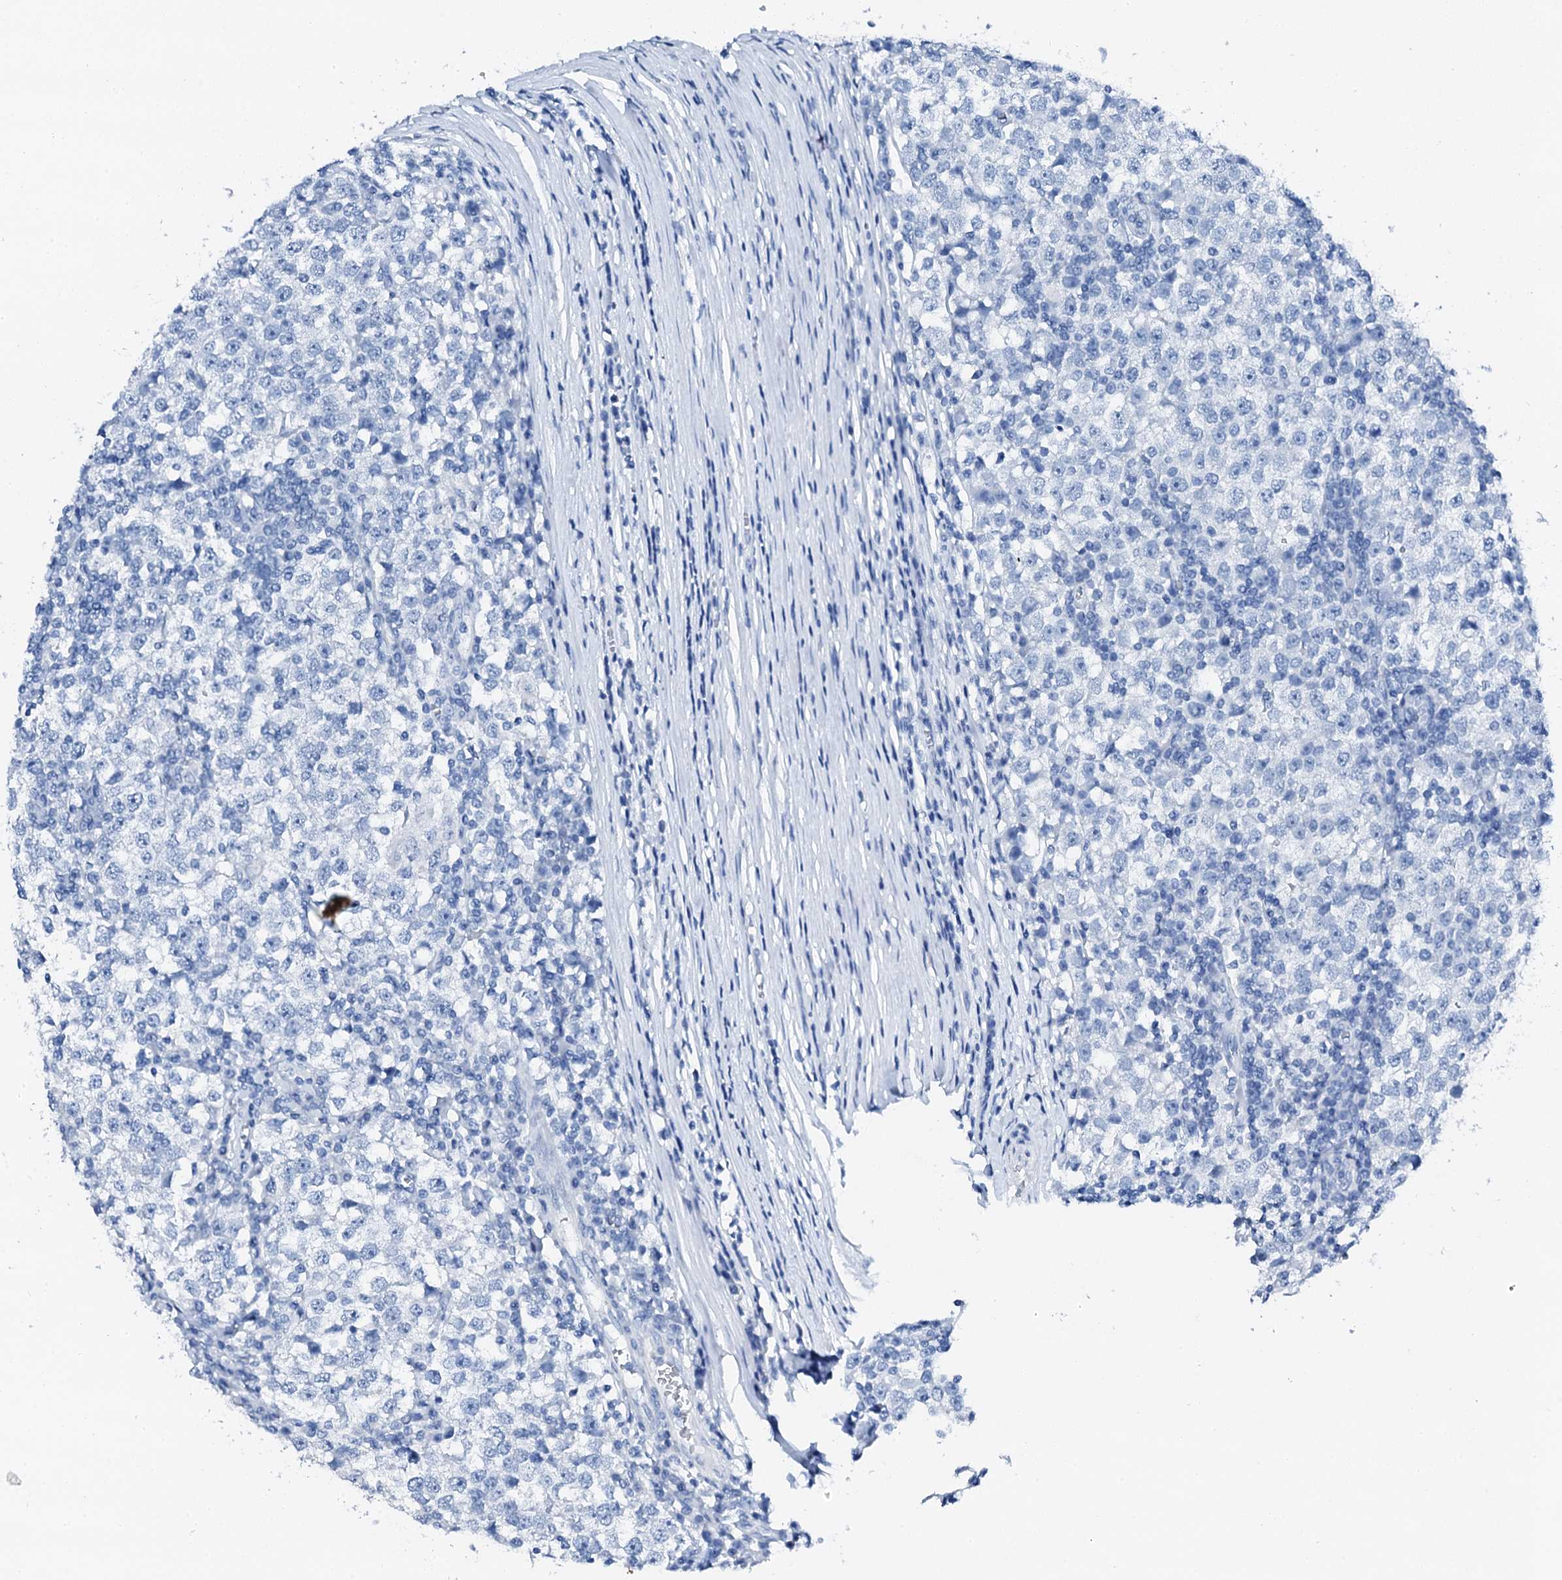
{"staining": {"intensity": "negative", "quantity": "none", "location": "none"}, "tissue": "testis cancer", "cell_type": "Tumor cells", "image_type": "cancer", "snomed": [{"axis": "morphology", "description": "Seminoma, NOS"}, {"axis": "topography", "description": "Testis"}], "caption": "This image is of testis seminoma stained with immunohistochemistry to label a protein in brown with the nuclei are counter-stained blue. There is no expression in tumor cells.", "gene": "PTH", "patient": {"sex": "male", "age": 65}}